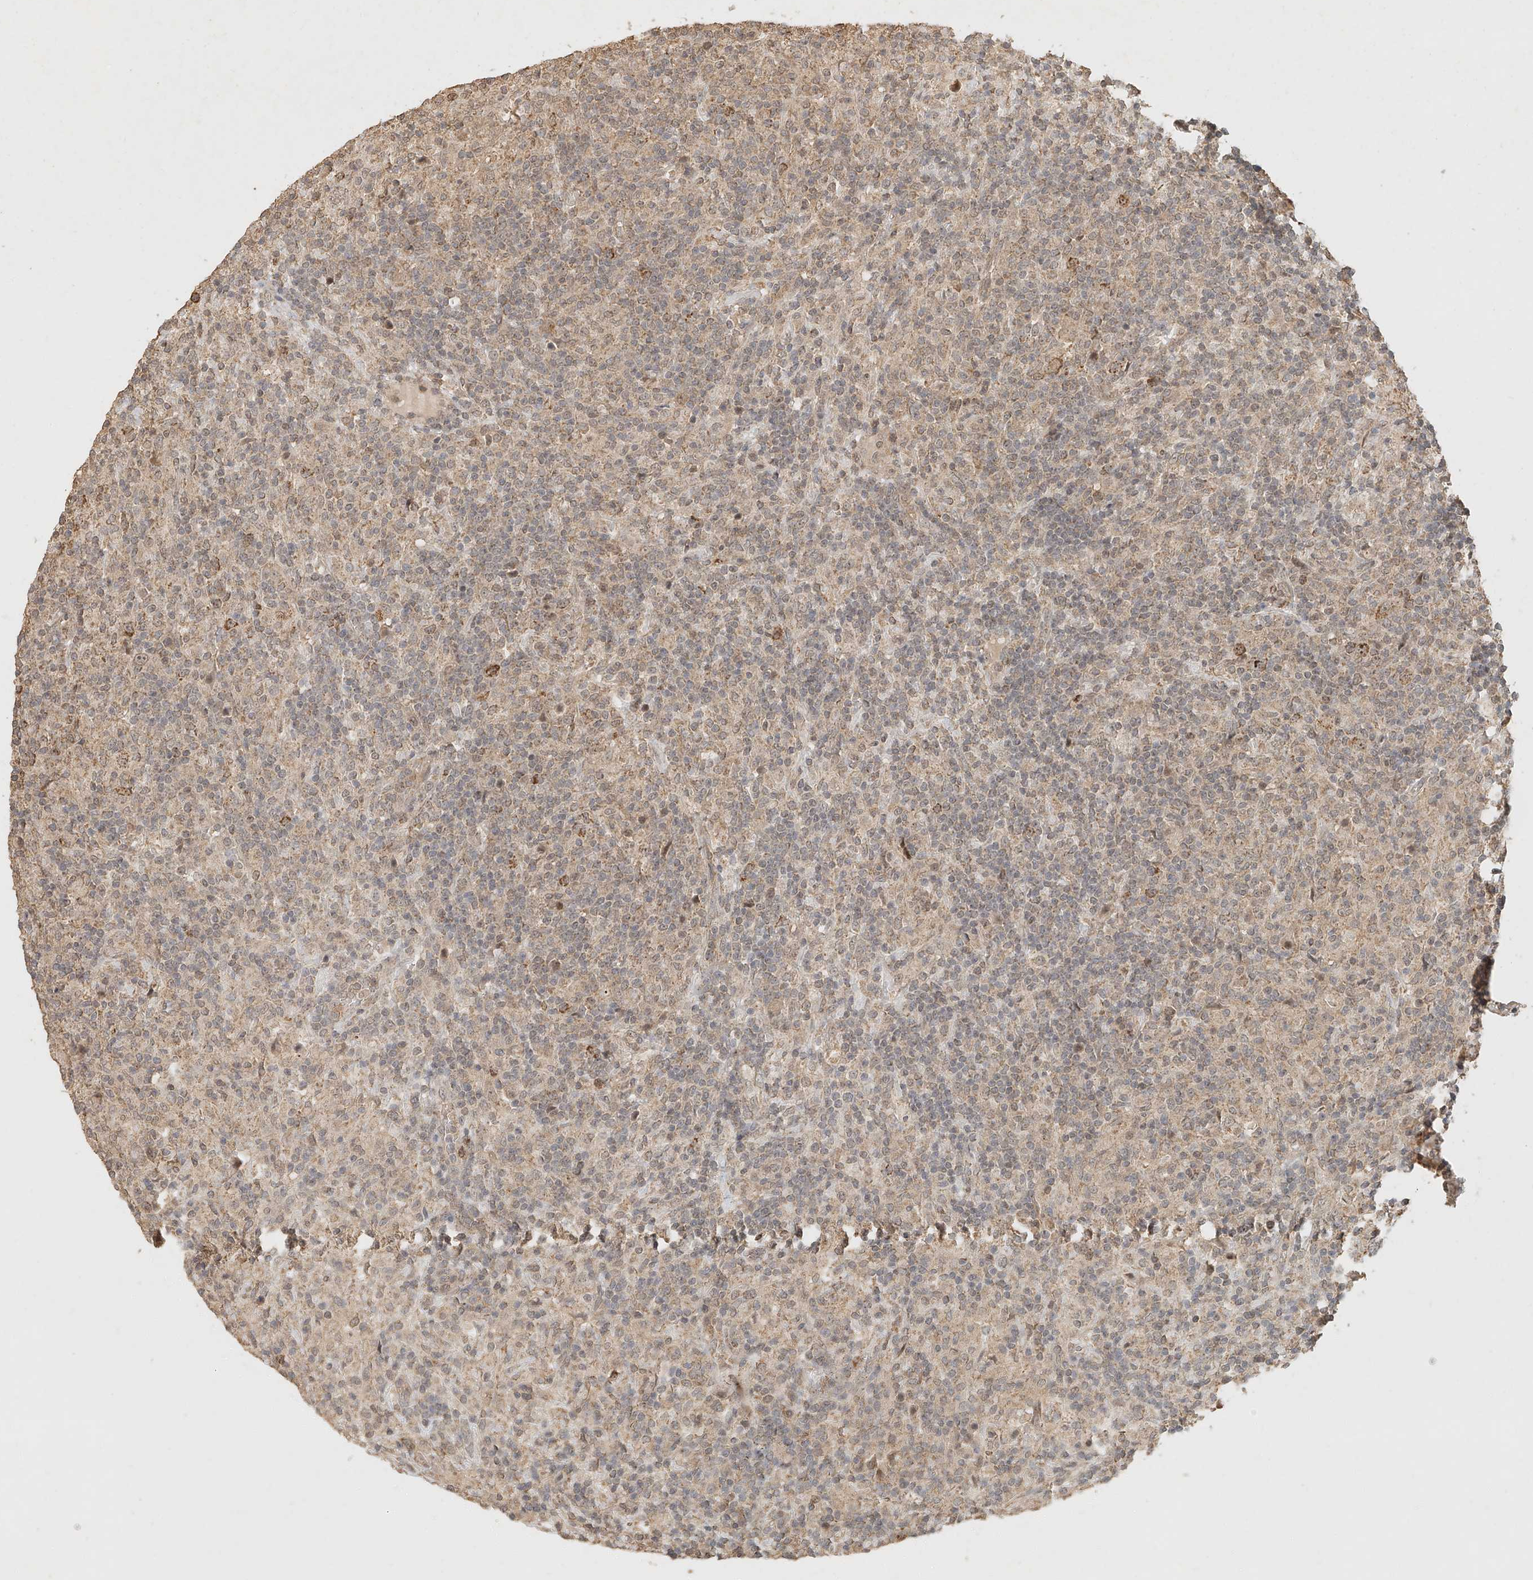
{"staining": {"intensity": "moderate", "quantity": ">75%", "location": "cytoplasmic/membranous,nuclear"}, "tissue": "lymphoma", "cell_type": "Tumor cells", "image_type": "cancer", "snomed": [{"axis": "morphology", "description": "Hodgkin's disease, NOS"}, {"axis": "topography", "description": "Lymph node"}], "caption": "Immunohistochemical staining of Hodgkin's disease demonstrates medium levels of moderate cytoplasmic/membranous and nuclear staining in about >75% of tumor cells.", "gene": "CXorf58", "patient": {"sex": "male", "age": 70}}